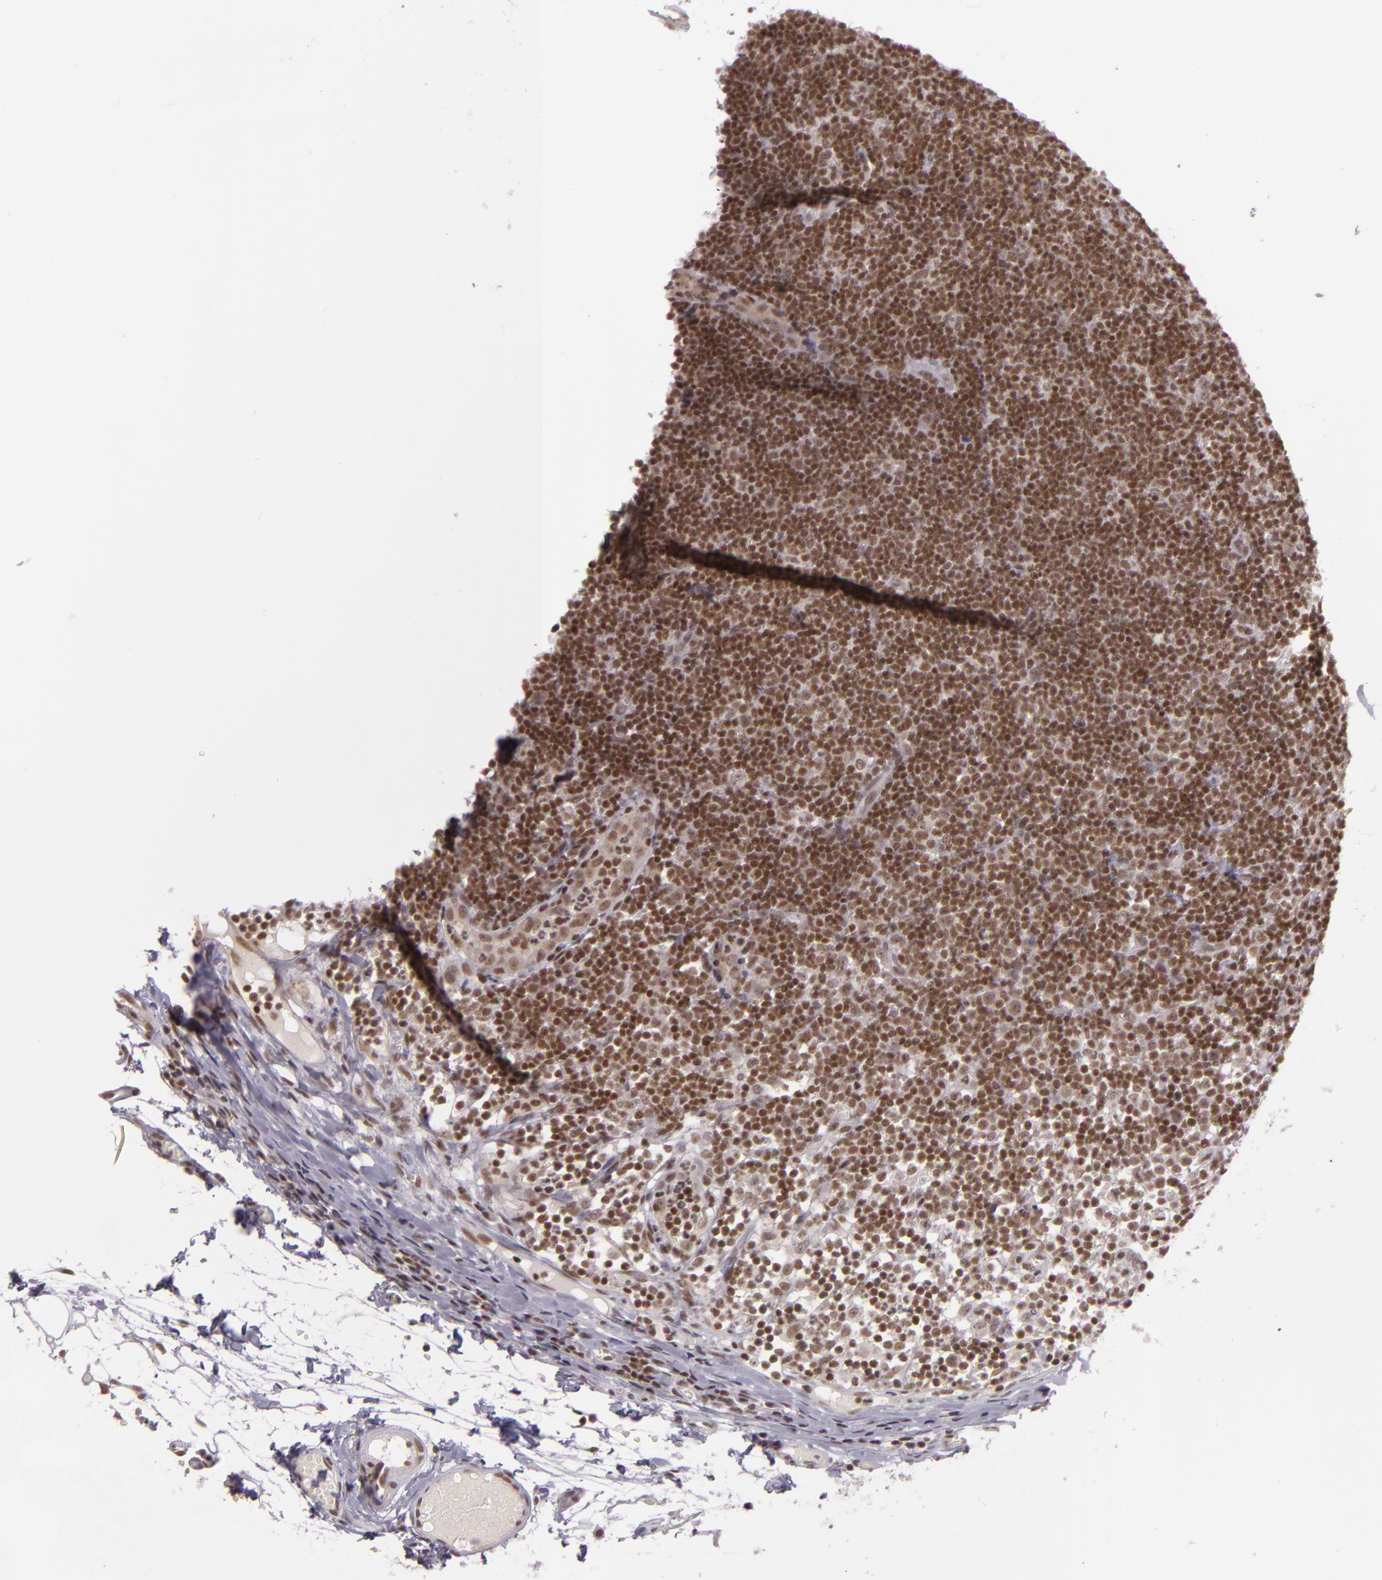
{"staining": {"intensity": "moderate", "quantity": ">75%", "location": "nuclear"}, "tissue": "lymph node", "cell_type": "Germinal center cells", "image_type": "normal", "snomed": [{"axis": "morphology", "description": "Normal tissue, NOS"}, {"axis": "morphology", "description": "Inflammation, NOS"}, {"axis": "topography", "description": "Lymph node"}, {"axis": "topography", "description": "Salivary gland"}], "caption": "Normal lymph node exhibits moderate nuclear expression in about >75% of germinal center cells The protein is stained brown, and the nuclei are stained in blue (DAB (3,3'-diaminobenzidine) IHC with brightfield microscopy, high magnification)..", "gene": "ZFX", "patient": {"sex": "male", "age": 3}}